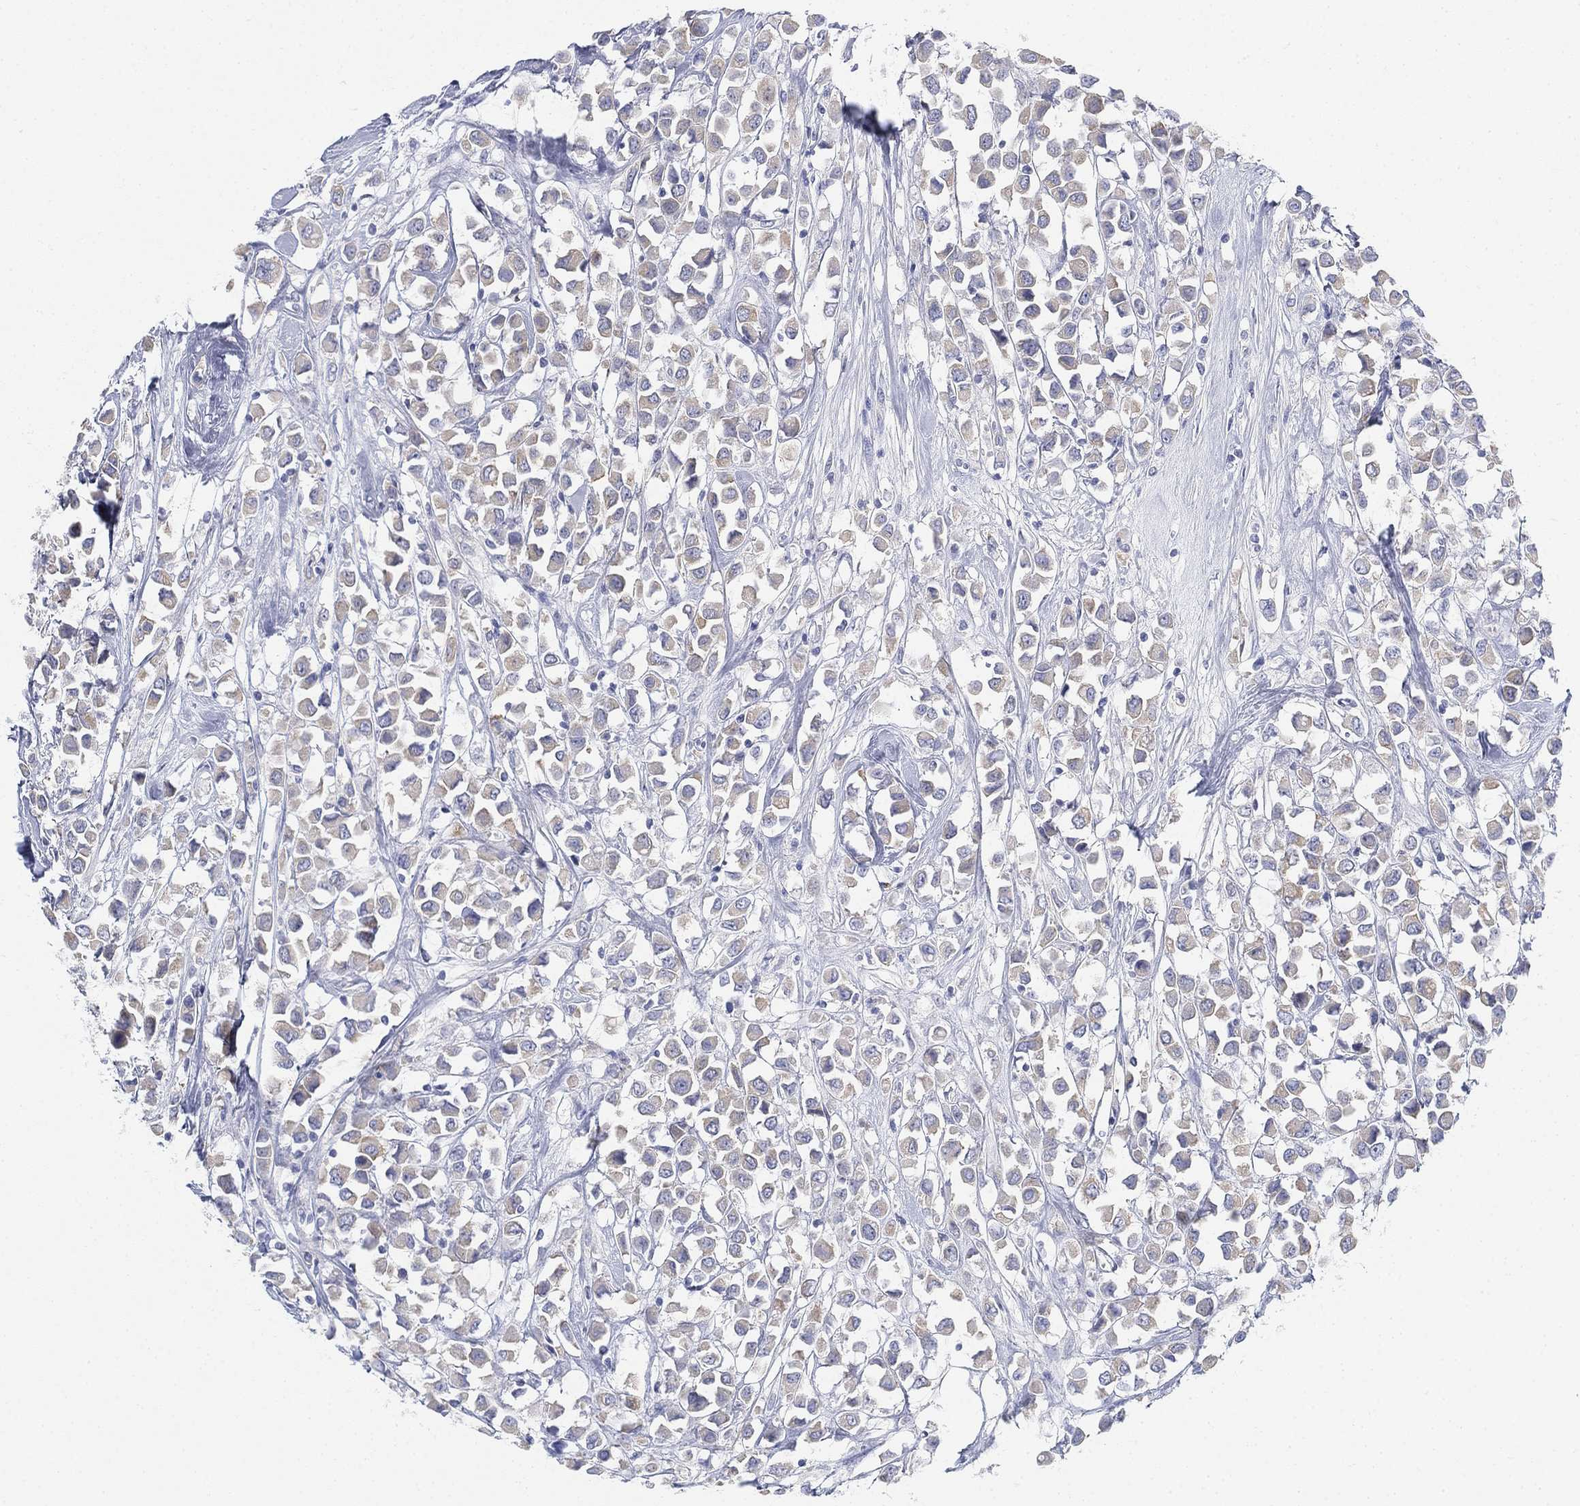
{"staining": {"intensity": "weak", "quantity": ">75%", "location": "cytoplasmic/membranous"}, "tissue": "breast cancer", "cell_type": "Tumor cells", "image_type": "cancer", "snomed": [{"axis": "morphology", "description": "Duct carcinoma"}, {"axis": "topography", "description": "Breast"}], "caption": "Approximately >75% of tumor cells in breast cancer show weak cytoplasmic/membranous protein staining as visualized by brown immunohistochemical staining.", "gene": "GCNA", "patient": {"sex": "female", "age": 61}}